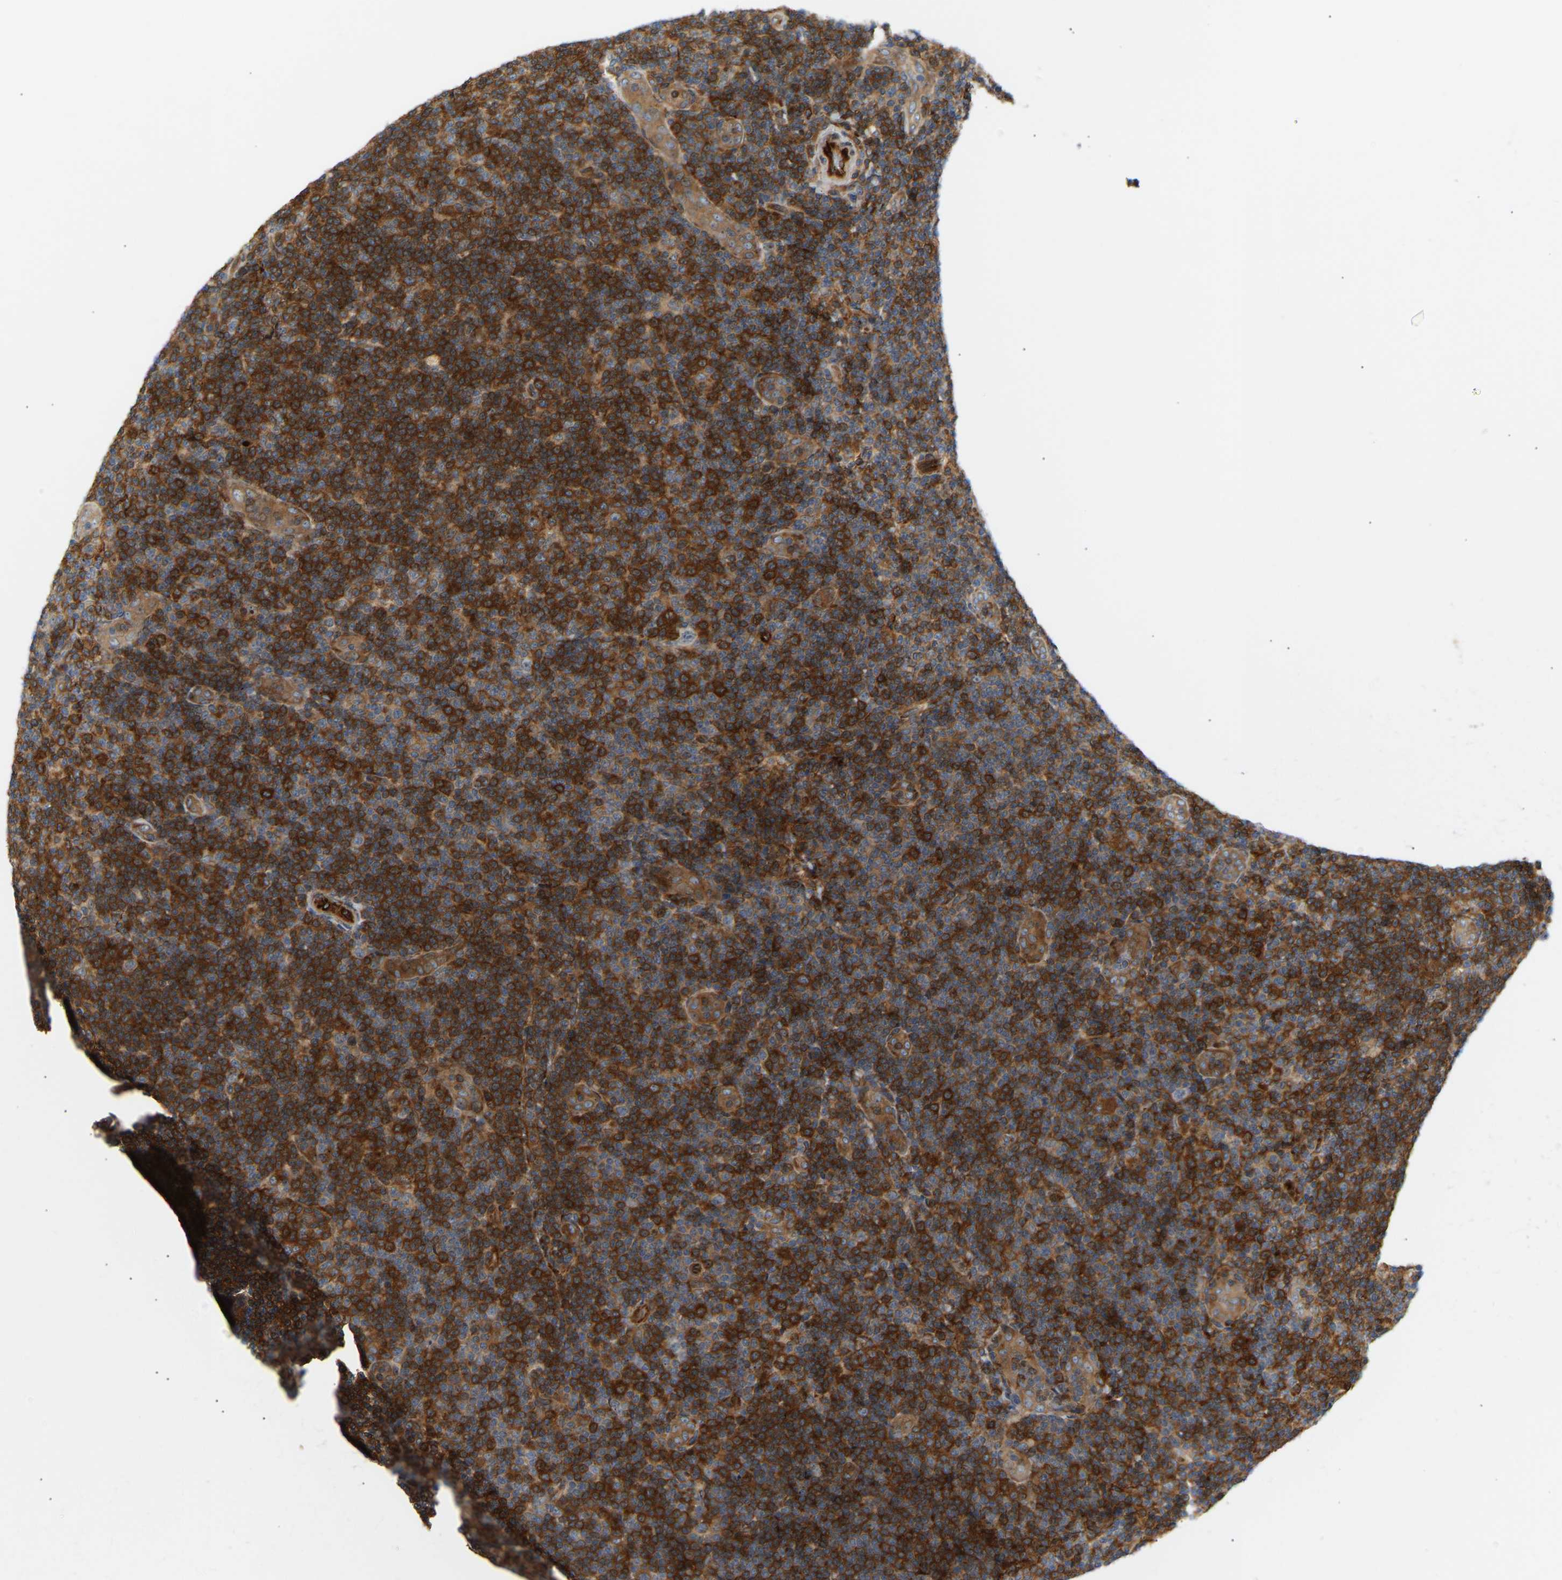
{"staining": {"intensity": "strong", "quantity": ">75%", "location": "cytoplasmic/membranous"}, "tissue": "lymphoma", "cell_type": "Tumor cells", "image_type": "cancer", "snomed": [{"axis": "morphology", "description": "Malignant lymphoma, non-Hodgkin's type, Low grade"}, {"axis": "topography", "description": "Lymph node"}], "caption": "About >75% of tumor cells in malignant lymphoma, non-Hodgkin's type (low-grade) show strong cytoplasmic/membranous protein expression as visualized by brown immunohistochemical staining.", "gene": "PLCG2", "patient": {"sex": "male", "age": 83}}